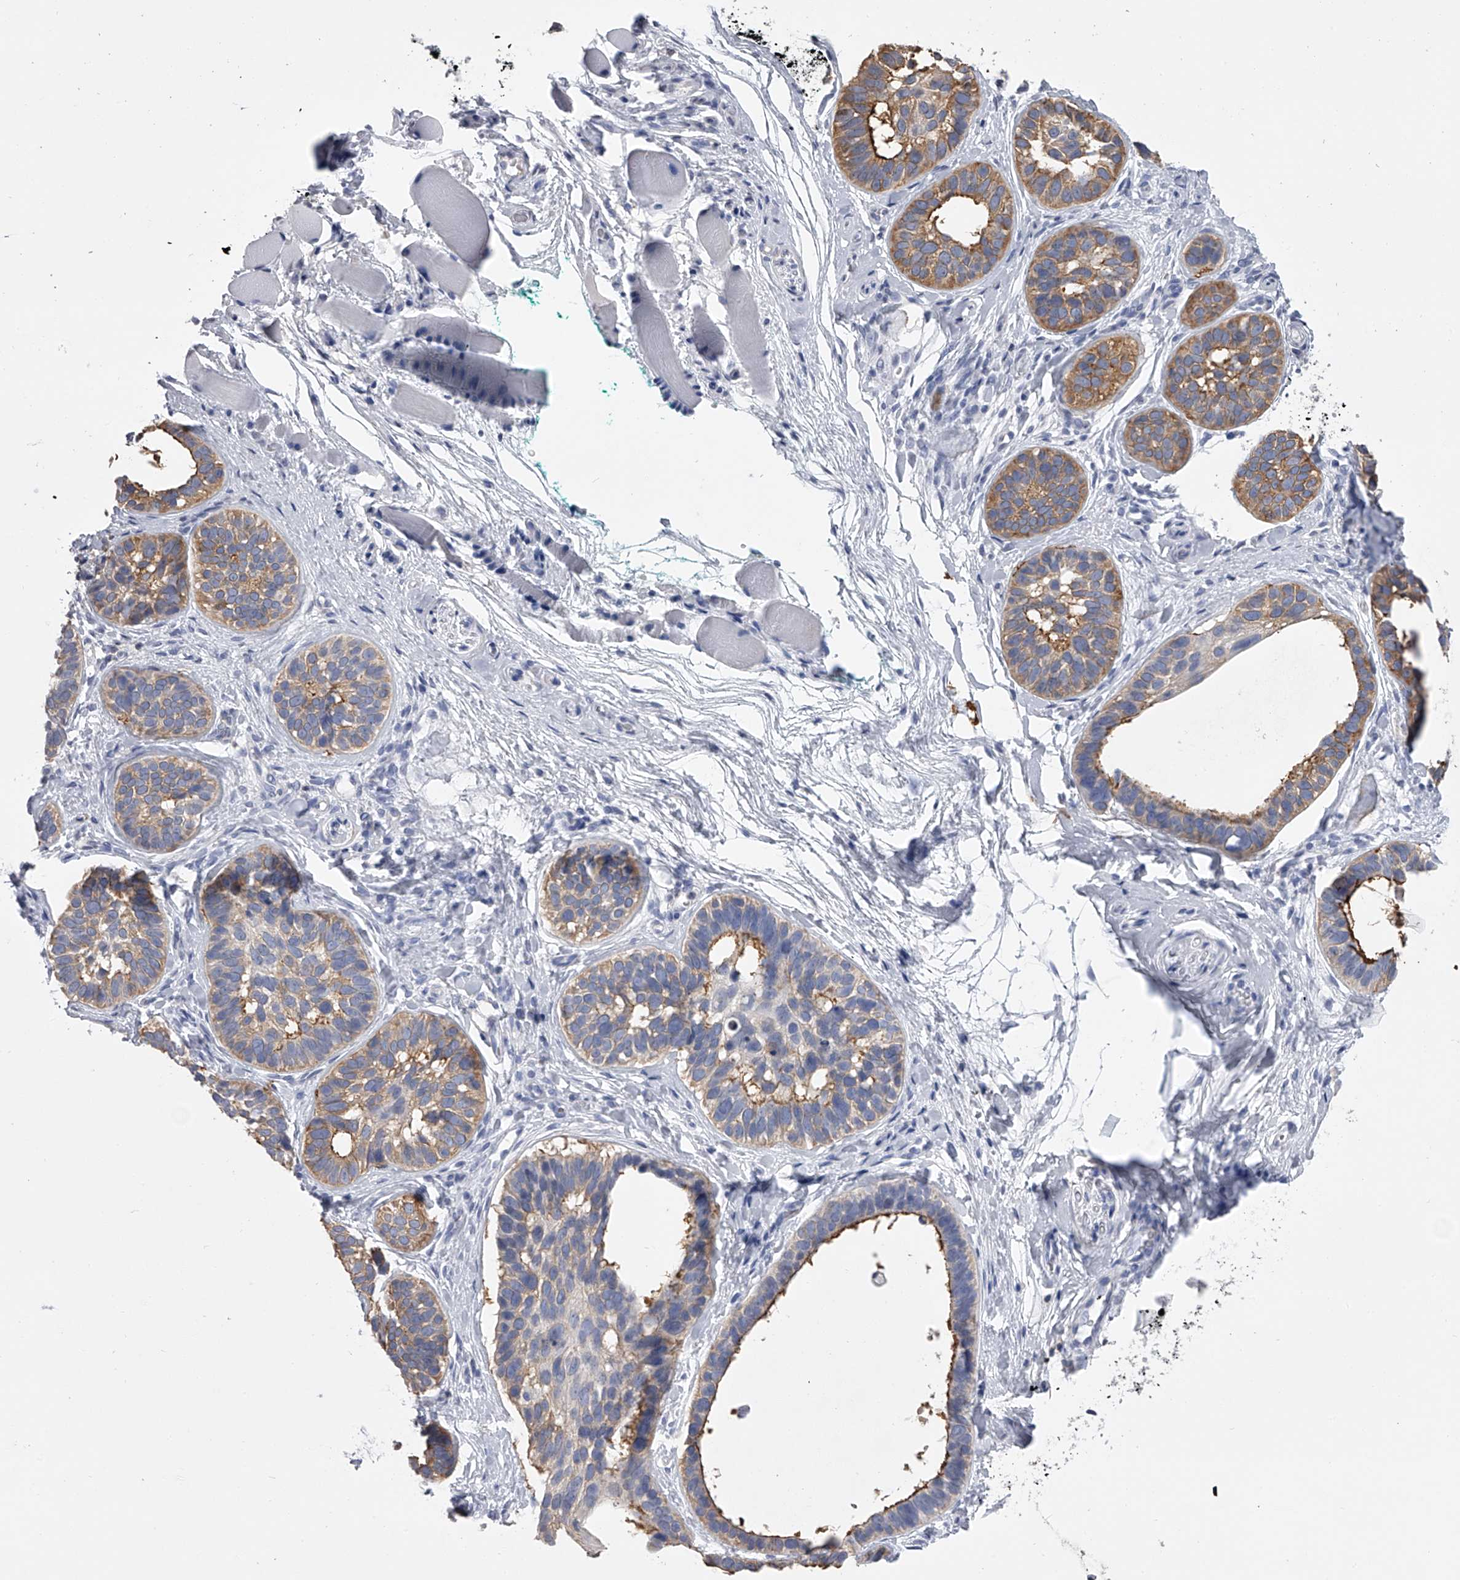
{"staining": {"intensity": "moderate", "quantity": "25%-75%", "location": "cytoplasmic/membranous"}, "tissue": "skin cancer", "cell_type": "Tumor cells", "image_type": "cancer", "snomed": [{"axis": "morphology", "description": "Basal cell carcinoma"}, {"axis": "topography", "description": "Skin"}], "caption": "Basal cell carcinoma (skin) stained for a protein (brown) displays moderate cytoplasmic/membranous positive positivity in approximately 25%-75% of tumor cells.", "gene": "TASP1", "patient": {"sex": "male", "age": 62}}